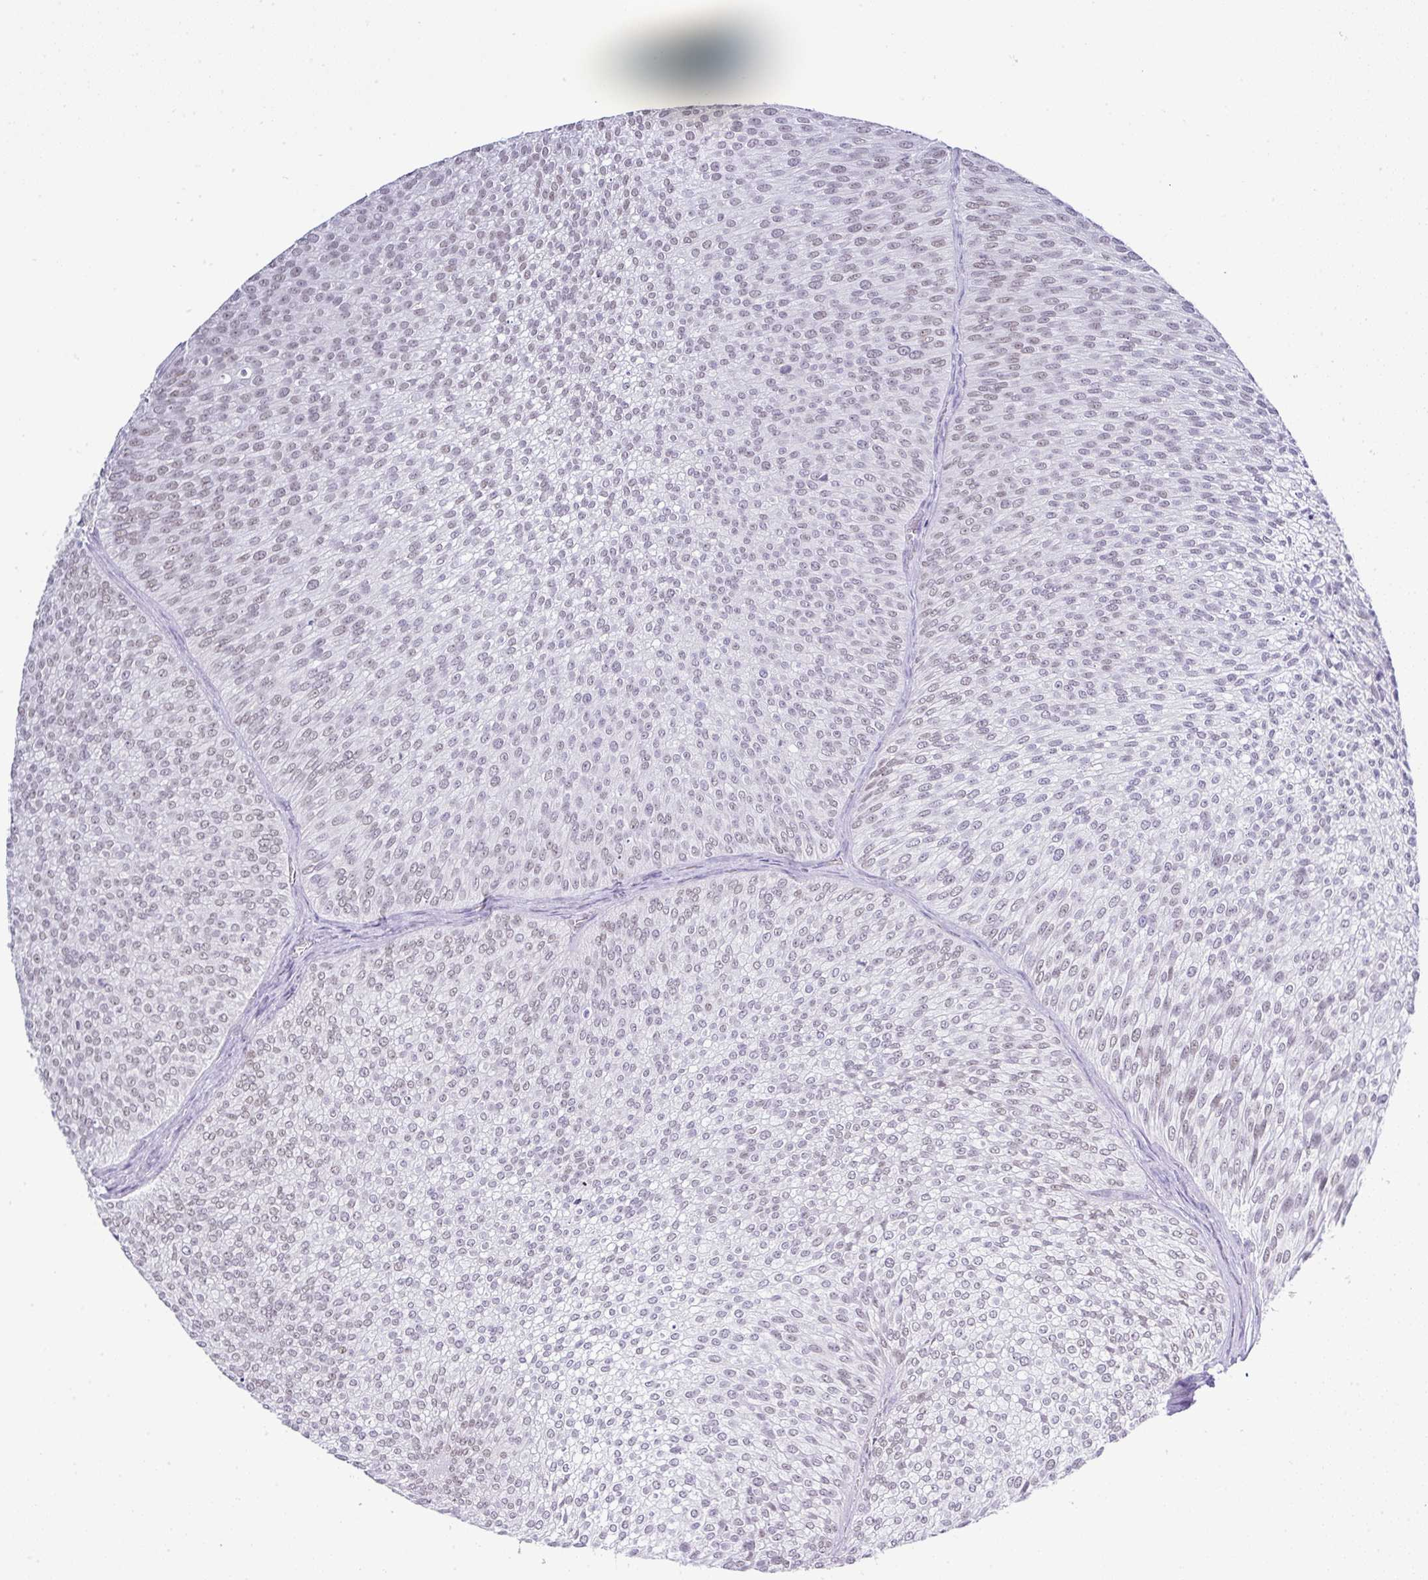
{"staining": {"intensity": "weak", "quantity": "25%-75%", "location": "nuclear"}, "tissue": "urothelial cancer", "cell_type": "Tumor cells", "image_type": "cancer", "snomed": [{"axis": "morphology", "description": "Urothelial carcinoma, Low grade"}, {"axis": "topography", "description": "Urinary bladder"}], "caption": "A brown stain labels weak nuclear staining of a protein in human urothelial cancer tumor cells.", "gene": "BCL11A", "patient": {"sex": "male", "age": 91}}